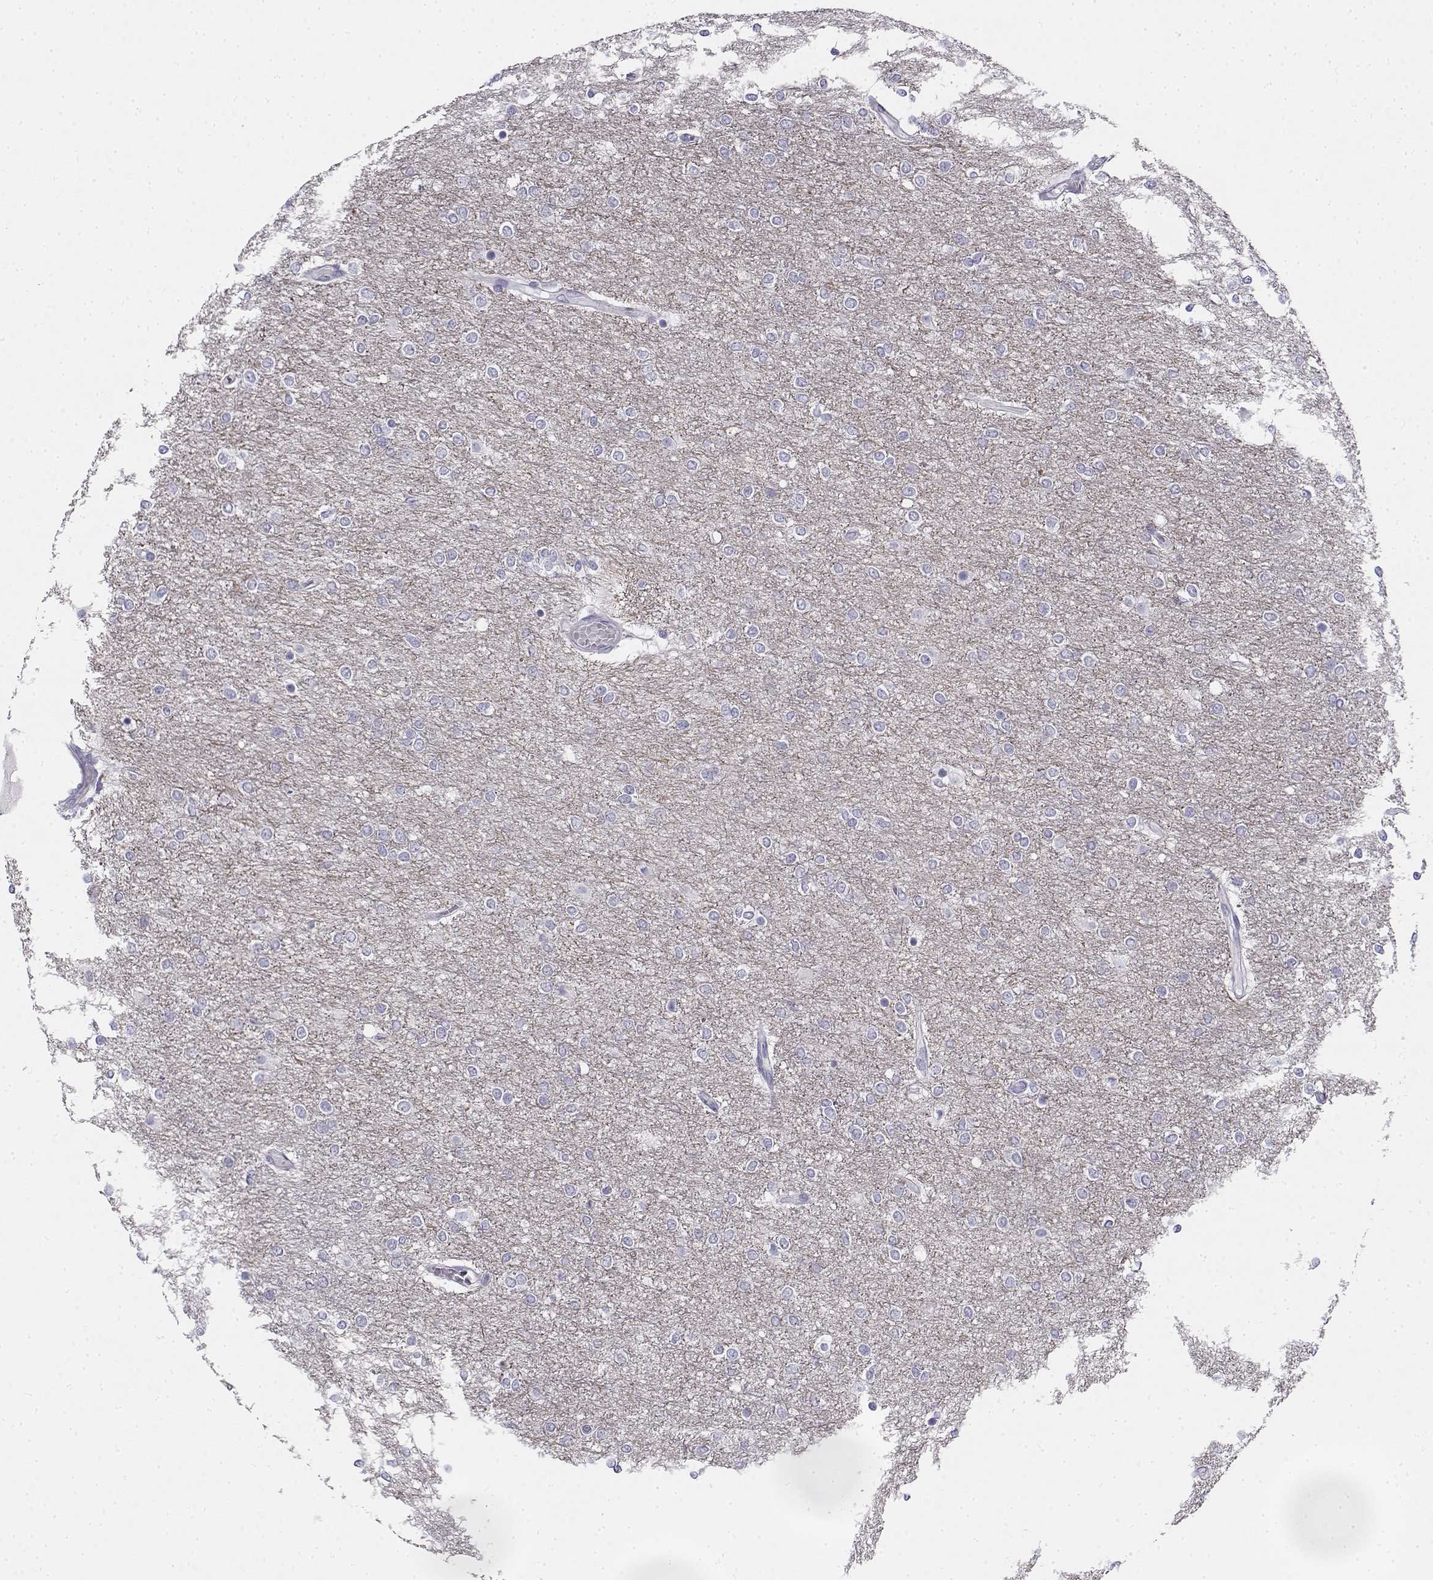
{"staining": {"intensity": "negative", "quantity": "none", "location": "none"}, "tissue": "glioma", "cell_type": "Tumor cells", "image_type": "cancer", "snomed": [{"axis": "morphology", "description": "Glioma, malignant, High grade"}, {"axis": "topography", "description": "Brain"}], "caption": "IHC image of glioma stained for a protein (brown), which displays no positivity in tumor cells.", "gene": "CREB3L3", "patient": {"sex": "female", "age": 61}}